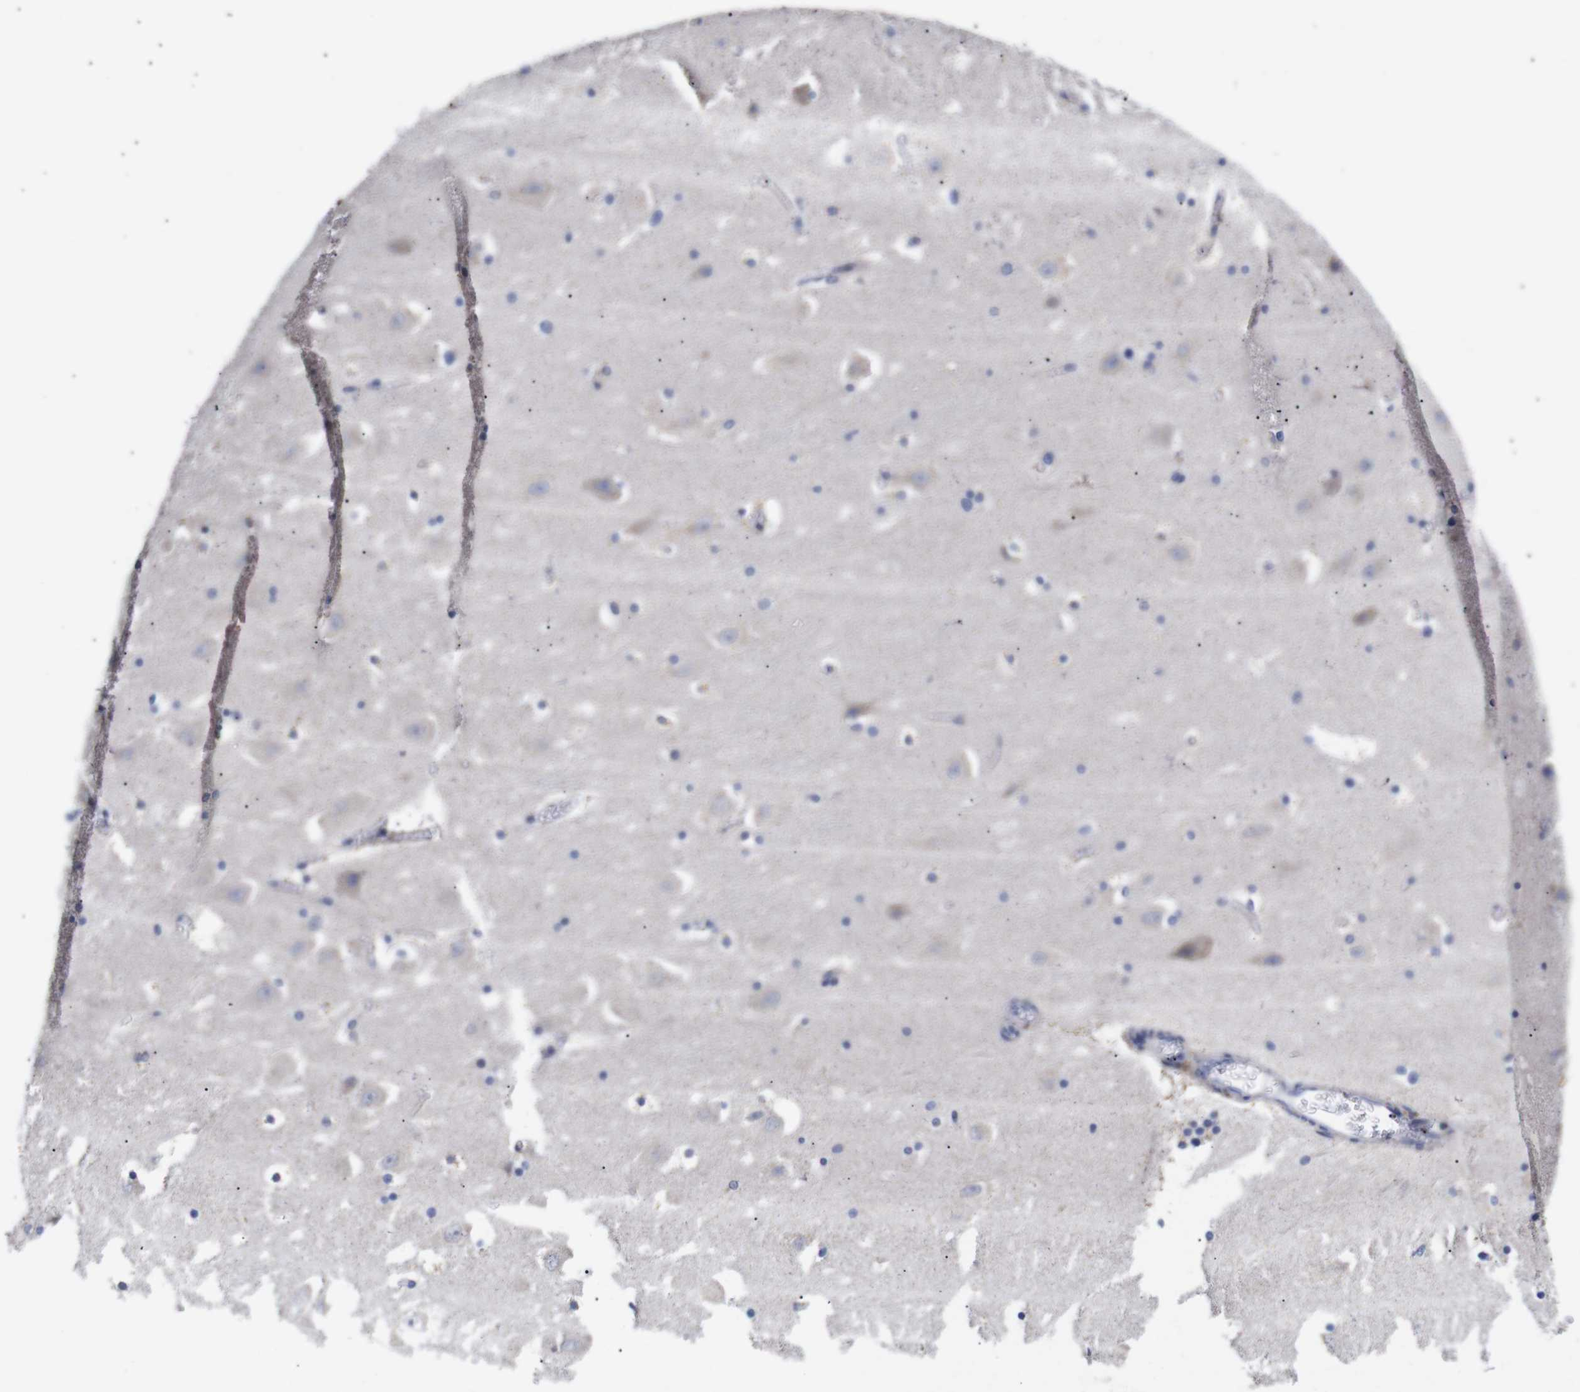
{"staining": {"intensity": "moderate", "quantity": "<25%", "location": "cytoplasmic/membranous"}, "tissue": "hippocampus", "cell_type": "Glial cells", "image_type": "normal", "snomed": [{"axis": "morphology", "description": "Normal tissue, NOS"}, {"axis": "topography", "description": "Hippocampus"}], "caption": "Glial cells reveal low levels of moderate cytoplasmic/membranous expression in approximately <25% of cells in benign human hippocampus.", "gene": "OPN3", "patient": {"sex": "male", "age": 45}}